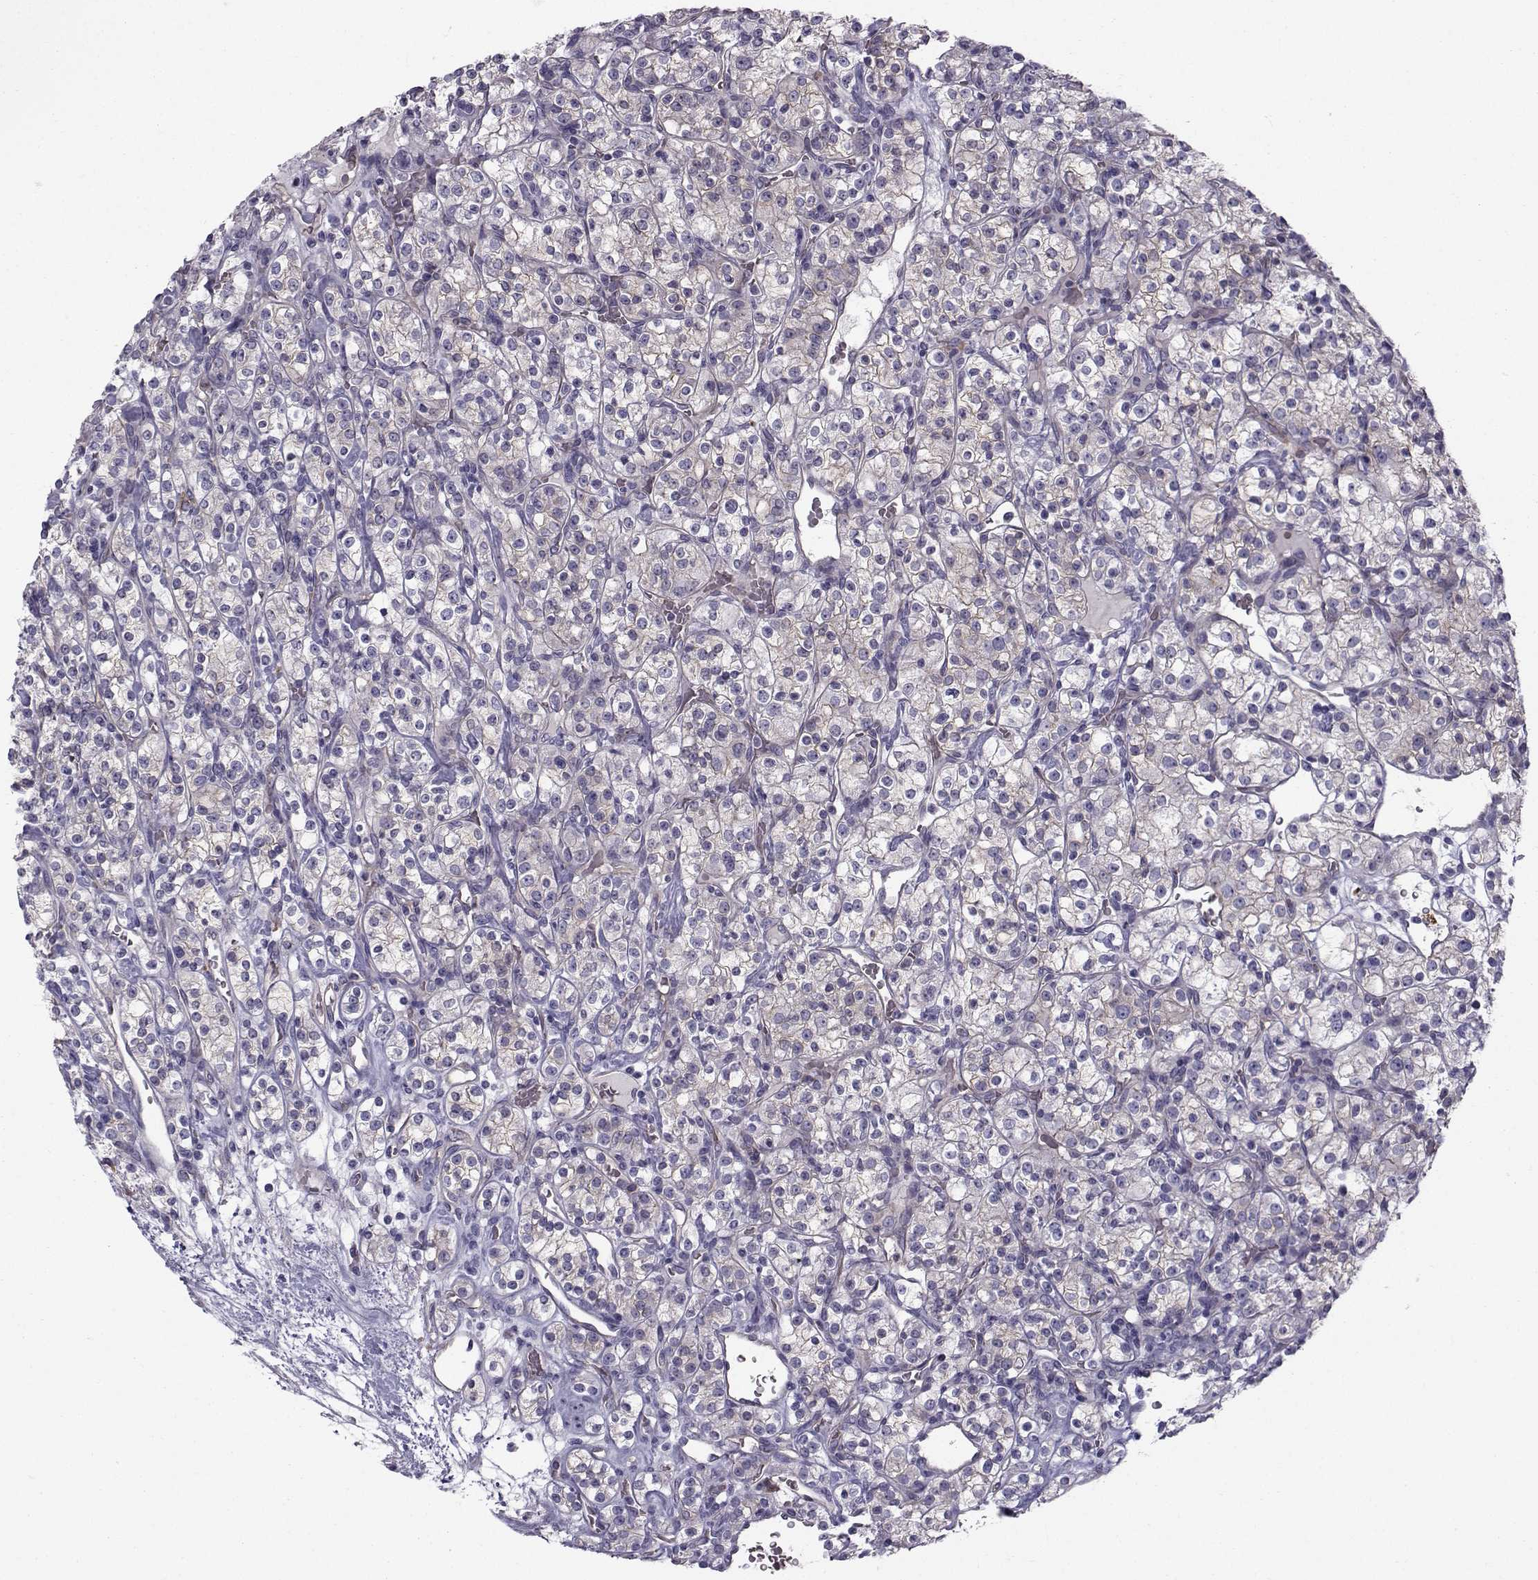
{"staining": {"intensity": "weak", "quantity": "25%-75%", "location": "cytoplasmic/membranous"}, "tissue": "renal cancer", "cell_type": "Tumor cells", "image_type": "cancer", "snomed": [{"axis": "morphology", "description": "Adenocarcinoma, NOS"}, {"axis": "topography", "description": "Kidney"}], "caption": "Immunohistochemical staining of human adenocarcinoma (renal) exhibits low levels of weak cytoplasmic/membranous staining in about 25%-75% of tumor cells.", "gene": "QPCT", "patient": {"sex": "male", "age": 77}}